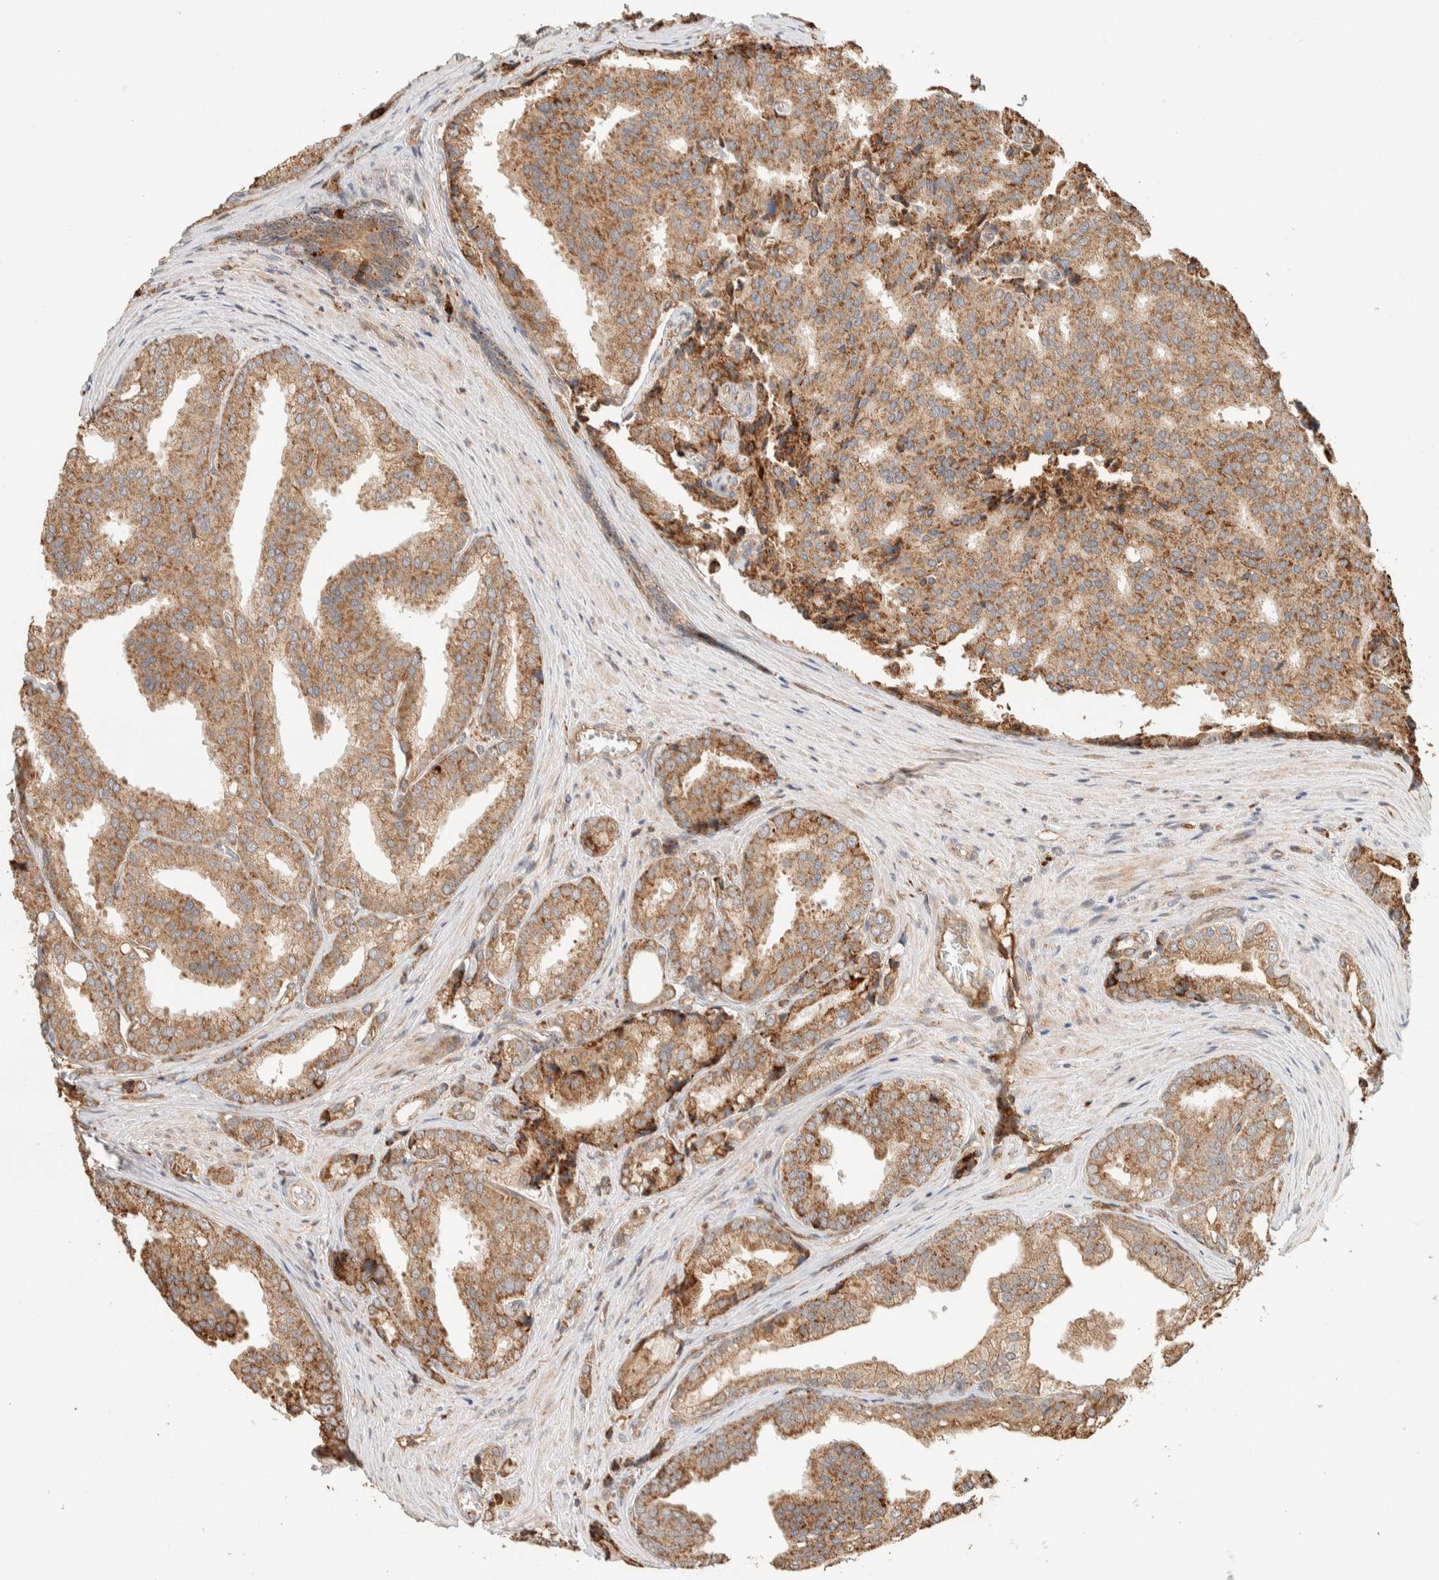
{"staining": {"intensity": "moderate", "quantity": ">75%", "location": "cytoplasmic/membranous"}, "tissue": "prostate cancer", "cell_type": "Tumor cells", "image_type": "cancer", "snomed": [{"axis": "morphology", "description": "Adenocarcinoma, High grade"}, {"axis": "topography", "description": "Prostate"}], "caption": "Prostate high-grade adenocarcinoma was stained to show a protein in brown. There is medium levels of moderate cytoplasmic/membranous staining in about >75% of tumor cells.", "gene": "KIF9", "patient": {"sex": "male", "age": 50}}